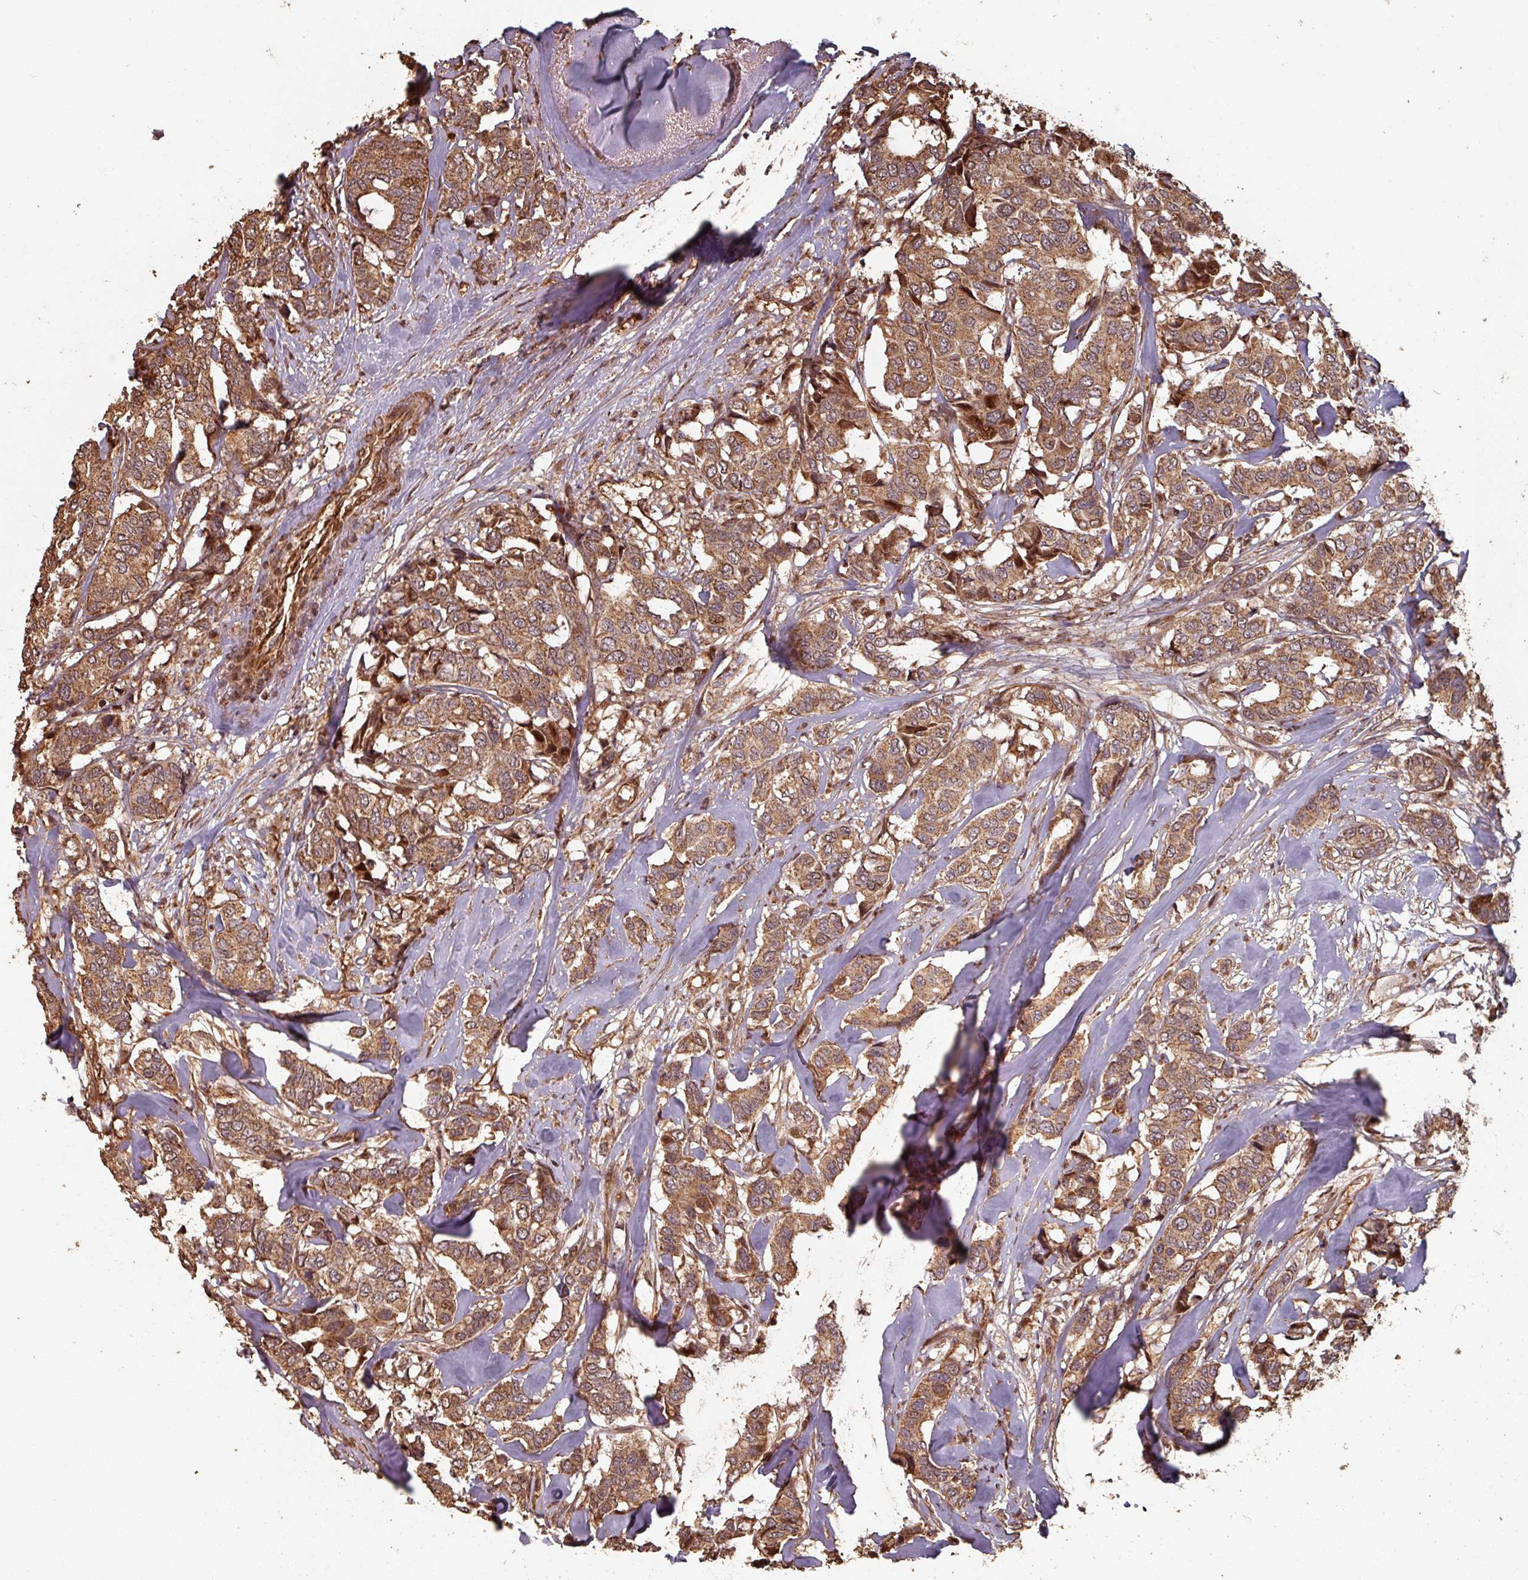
{"staining": {"intensity": "strong", "quantity": ">75%", "location": "cytoplasmic/membranous"}, "tissue": "breast cancer", "cell_type": "Tumor cells", "image_type": "cancer", "snomed": [{"axis": "morphology", "description": "Duct carcinoma"}, {"axis": "topography", "description": "Breast"}], "caption": "This is an image of immunohistochemistry staining of breast cancer, which shows strong positivity in the cytoplasmic/membranous of tumor cells.", "gene": "EID1", "patient": {"sex": "female", "age": 87}}